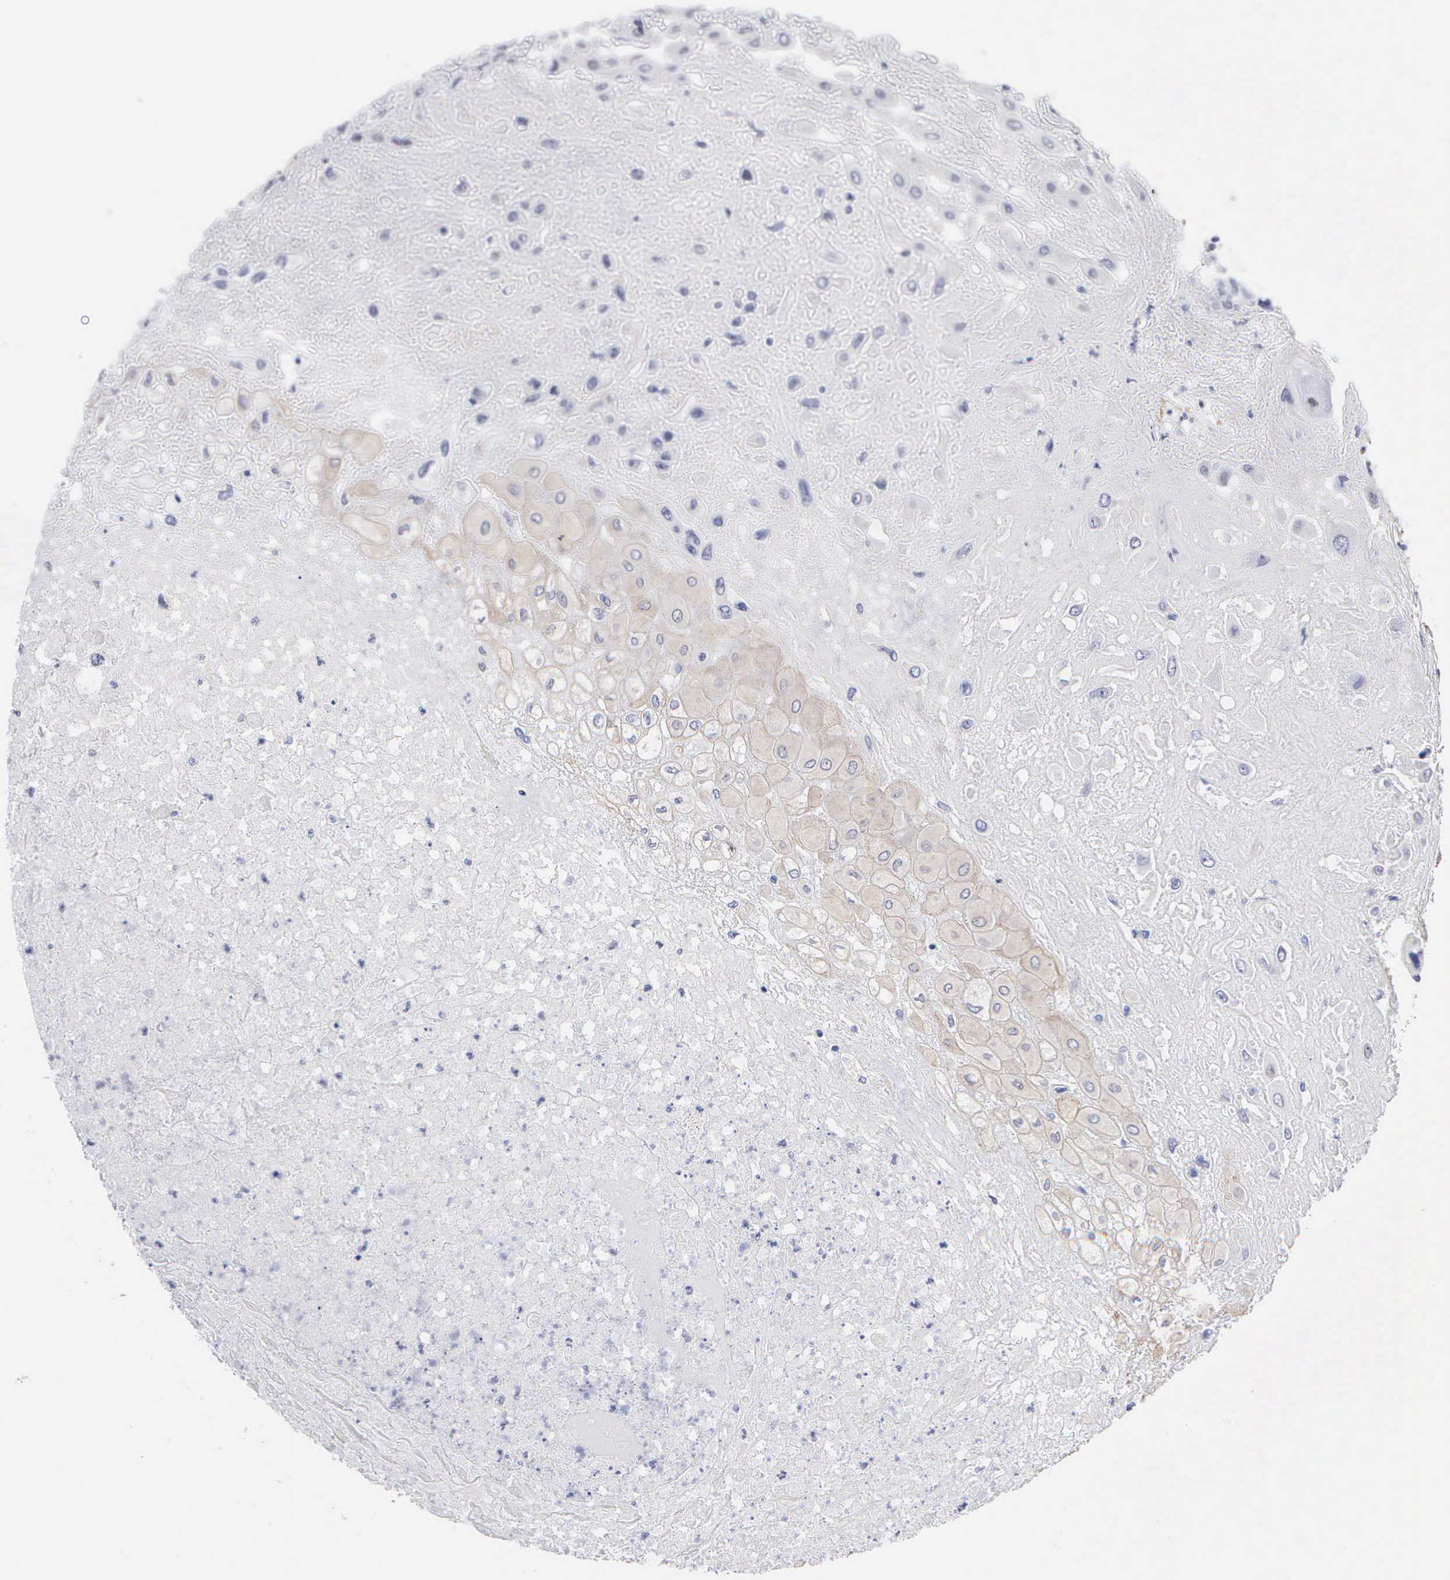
{"staining": {"intensity": "weak", "quantity": "25%-75%", "location": "cytoplasmic/membranous"}, "tissue": "placenta", "cell_type": "Decidual cells", "image_type": "normal", "snomed": [{"axis": "morphology", "description": "Normal tissue, NOS"}, {"axis": "topography", "description": "Placenta"}], "caption": "High-power microscopy captured an immunohistochemistry image of benign placenta, revealing weak cytoplasmic/membranous expression in about 25%-75% of decidual cells. (brown staining indicates protein expression, while blue staining denotes nuclei).", "gene": "ELFN2", "patient": {"sex": "female", "age": 31}}